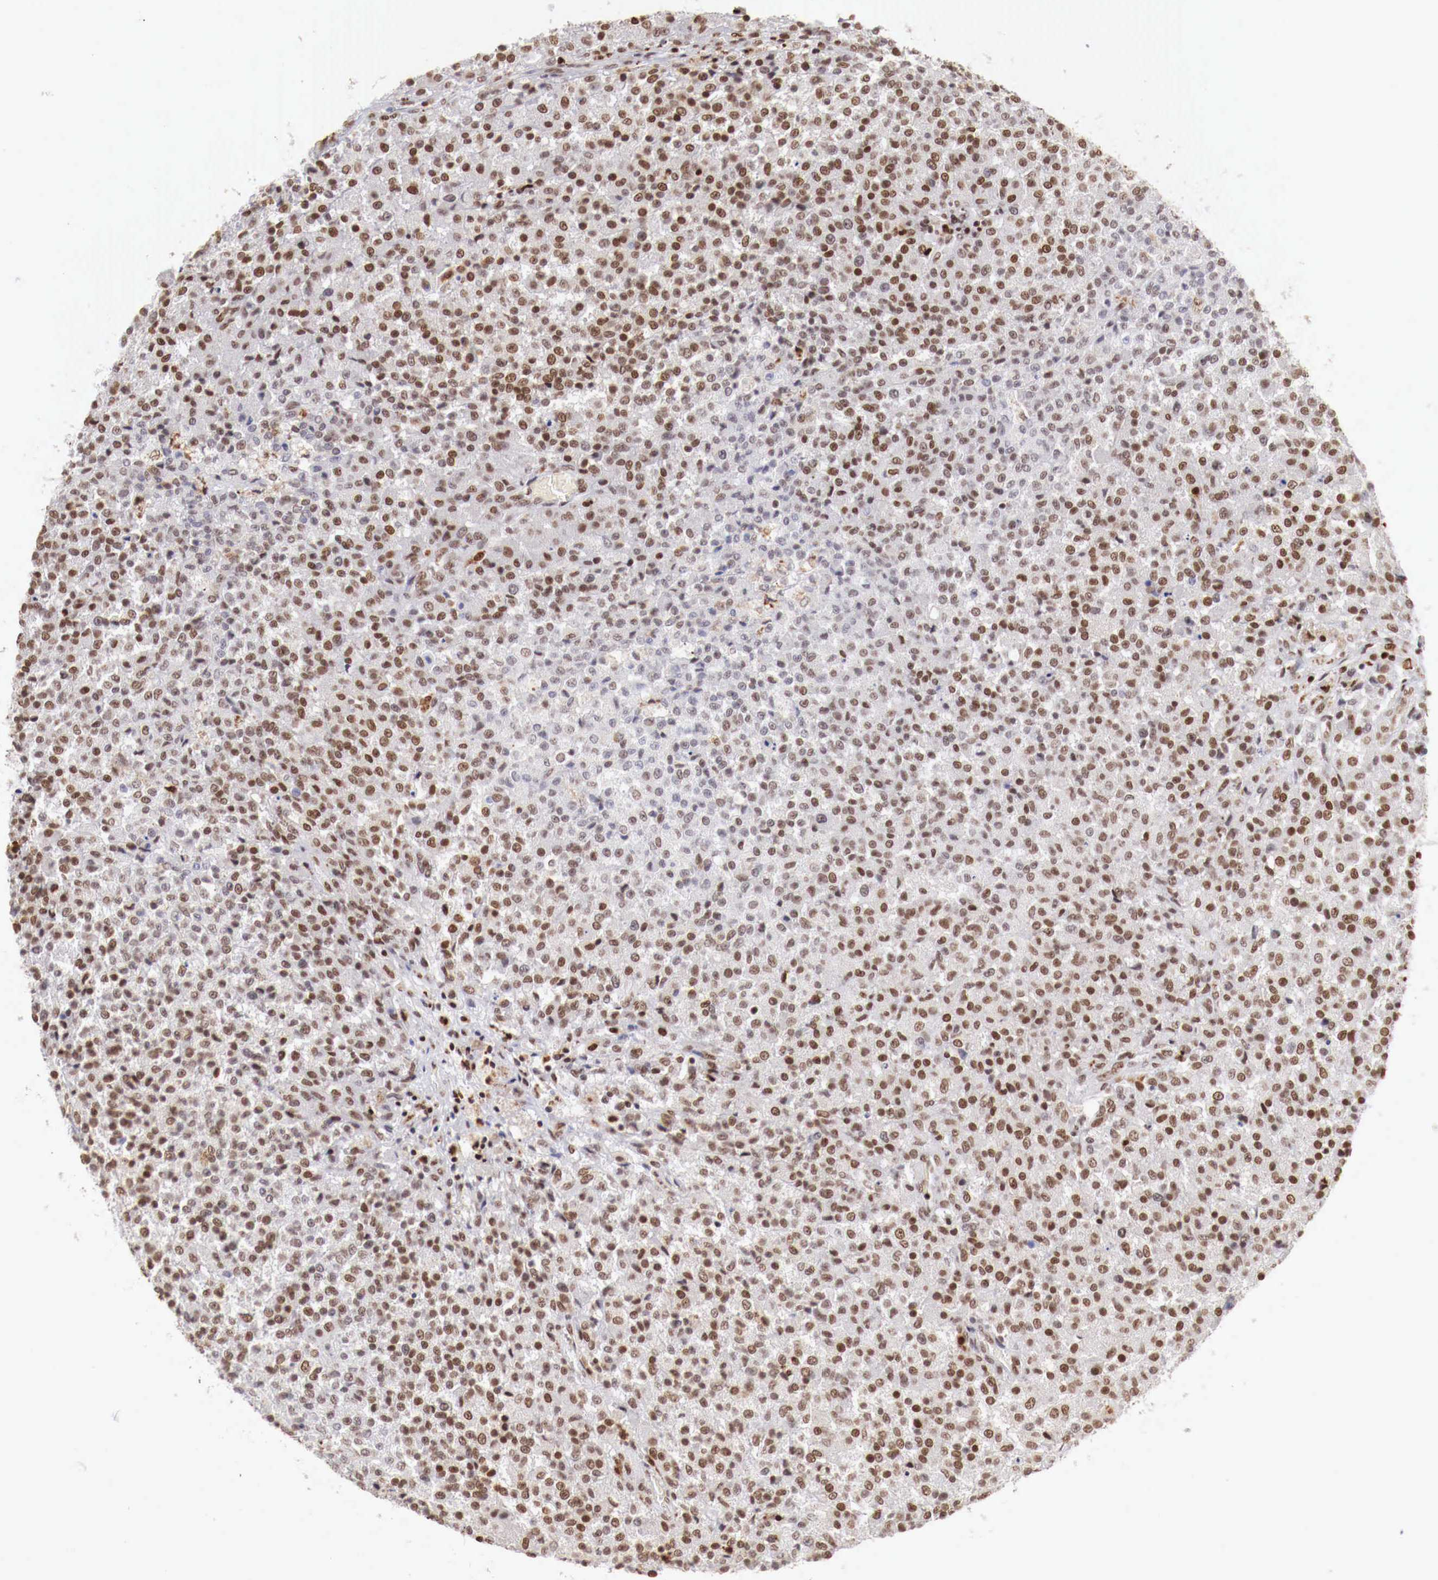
{"staining": {"intensity": "moderate", "quantity": ">75%", "location": "nuclear"}, "tissue": "testis cancer", "cell_type": "Tumor cells", "image_type": "cancer", "snomed": [{"axis": "morphology", "description": "Seminoma, NOS"}, {"axis": "topography", "description": "Testis"}], "caption": "Testis cancer (seminoma) stained with immunohistochemistry (IHC) demonstrates moderate nuclear staining in approximately >75% of tumor cells.", "gene": "MAX", "patient": {"sex": "male", "age": 59}}